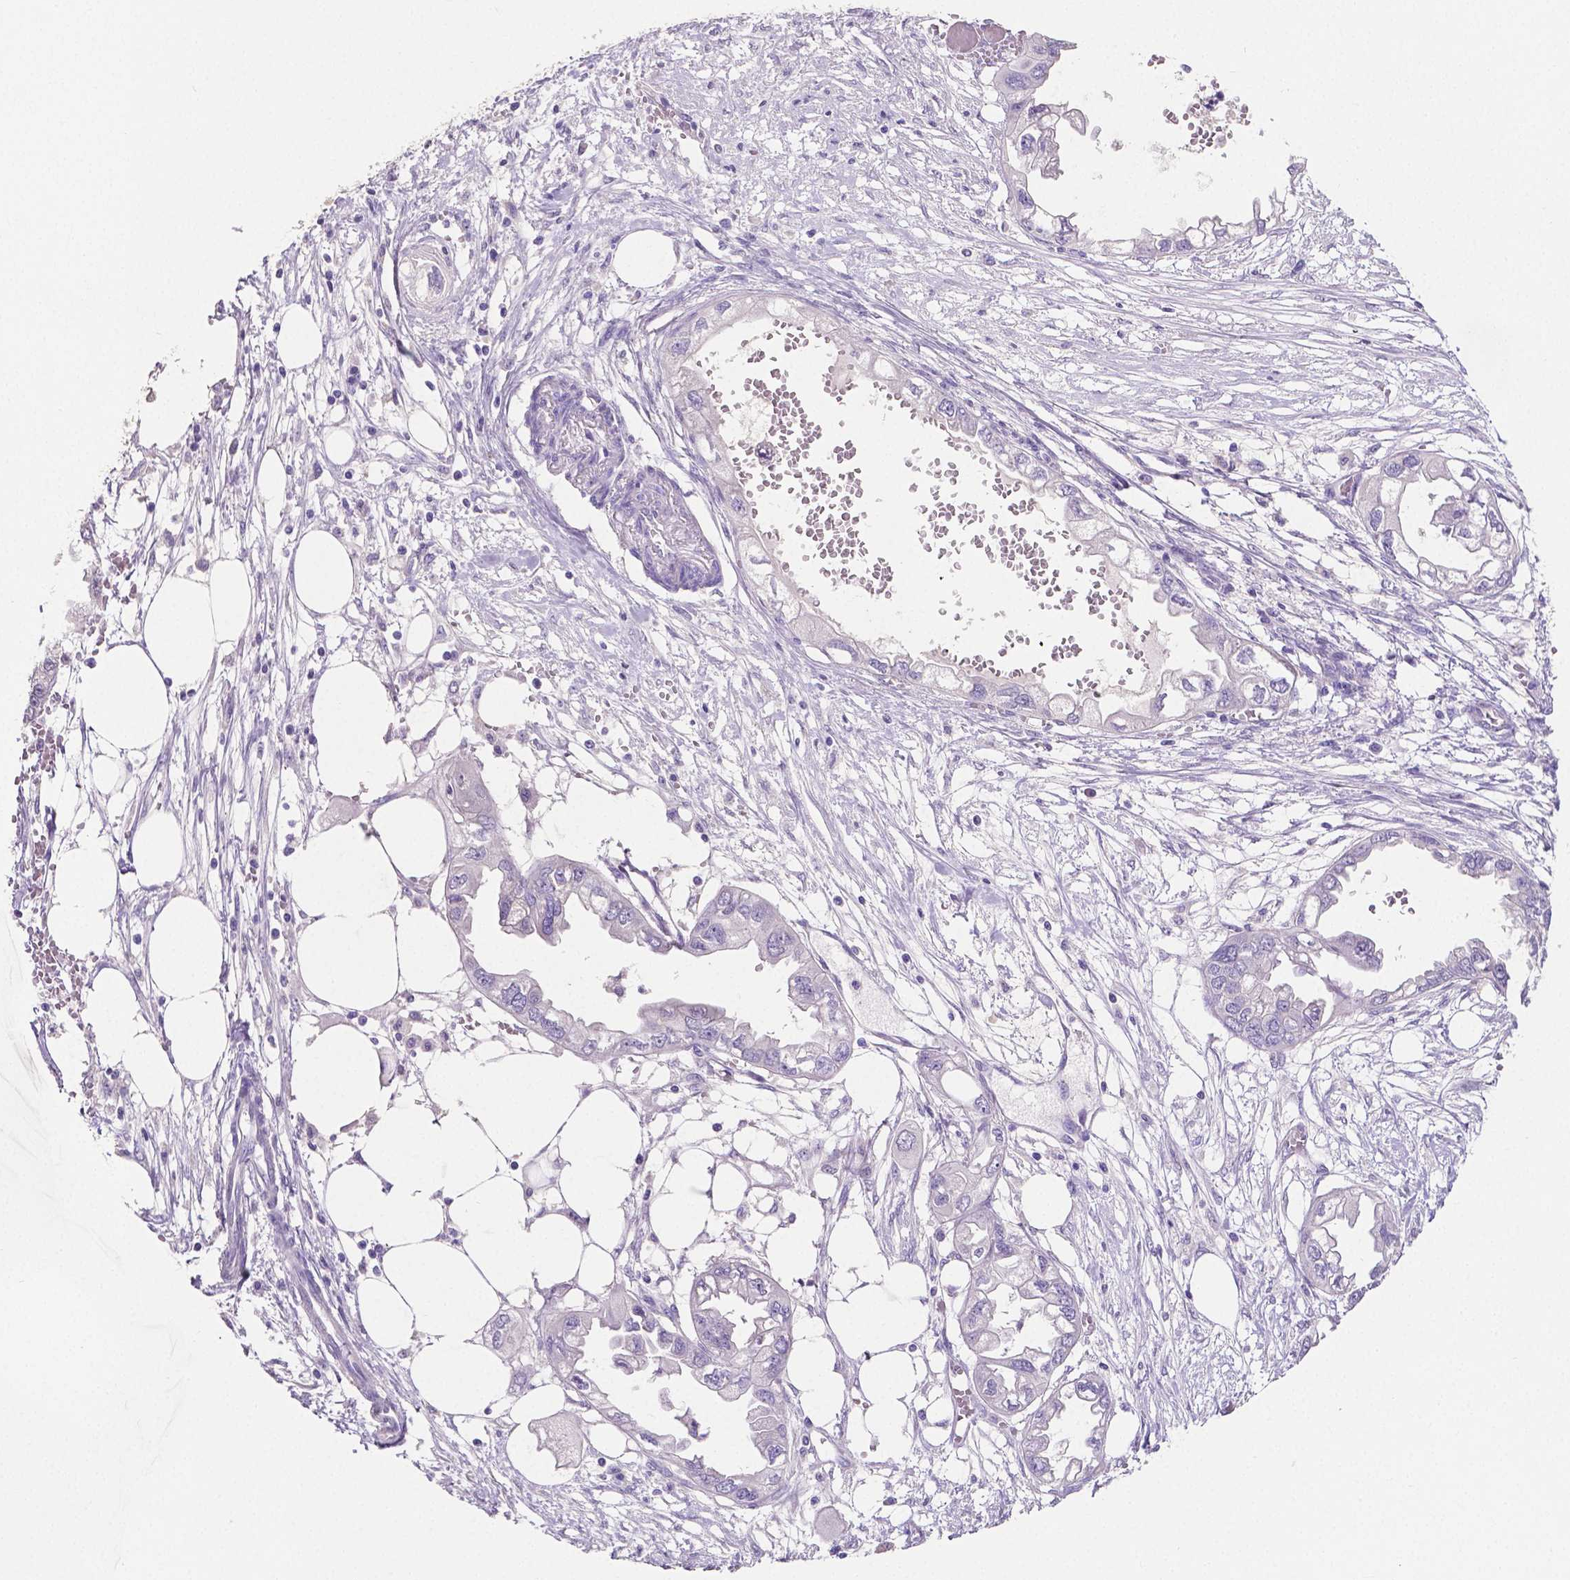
{"staining": {"intensity": "negative", "quantity": "none", "location": "none"}, "tissue": "endometrial cancer", "cell_type": "Tumor cells", "image_type": "cancer", "snomed": [{"axis": "morphology", "description": "Adenocarcinoma, NOS"}, {"axis": "morphology", "description": "Adenocarcinoma, metastatic, NOS"}, {"axis": "topography", "description": "Adipose tissue"}, {"axis": "topography", "description": "Endometrium"}], "caption": "High magnification brightfield microscopy of endometrial cancer stained with DAB (brown) and counterstained with hematoxylin (blue): tumor cells show no significant expression.", "gene": "SLC22A2", "patient": {"sex": "female", "age": 67}}